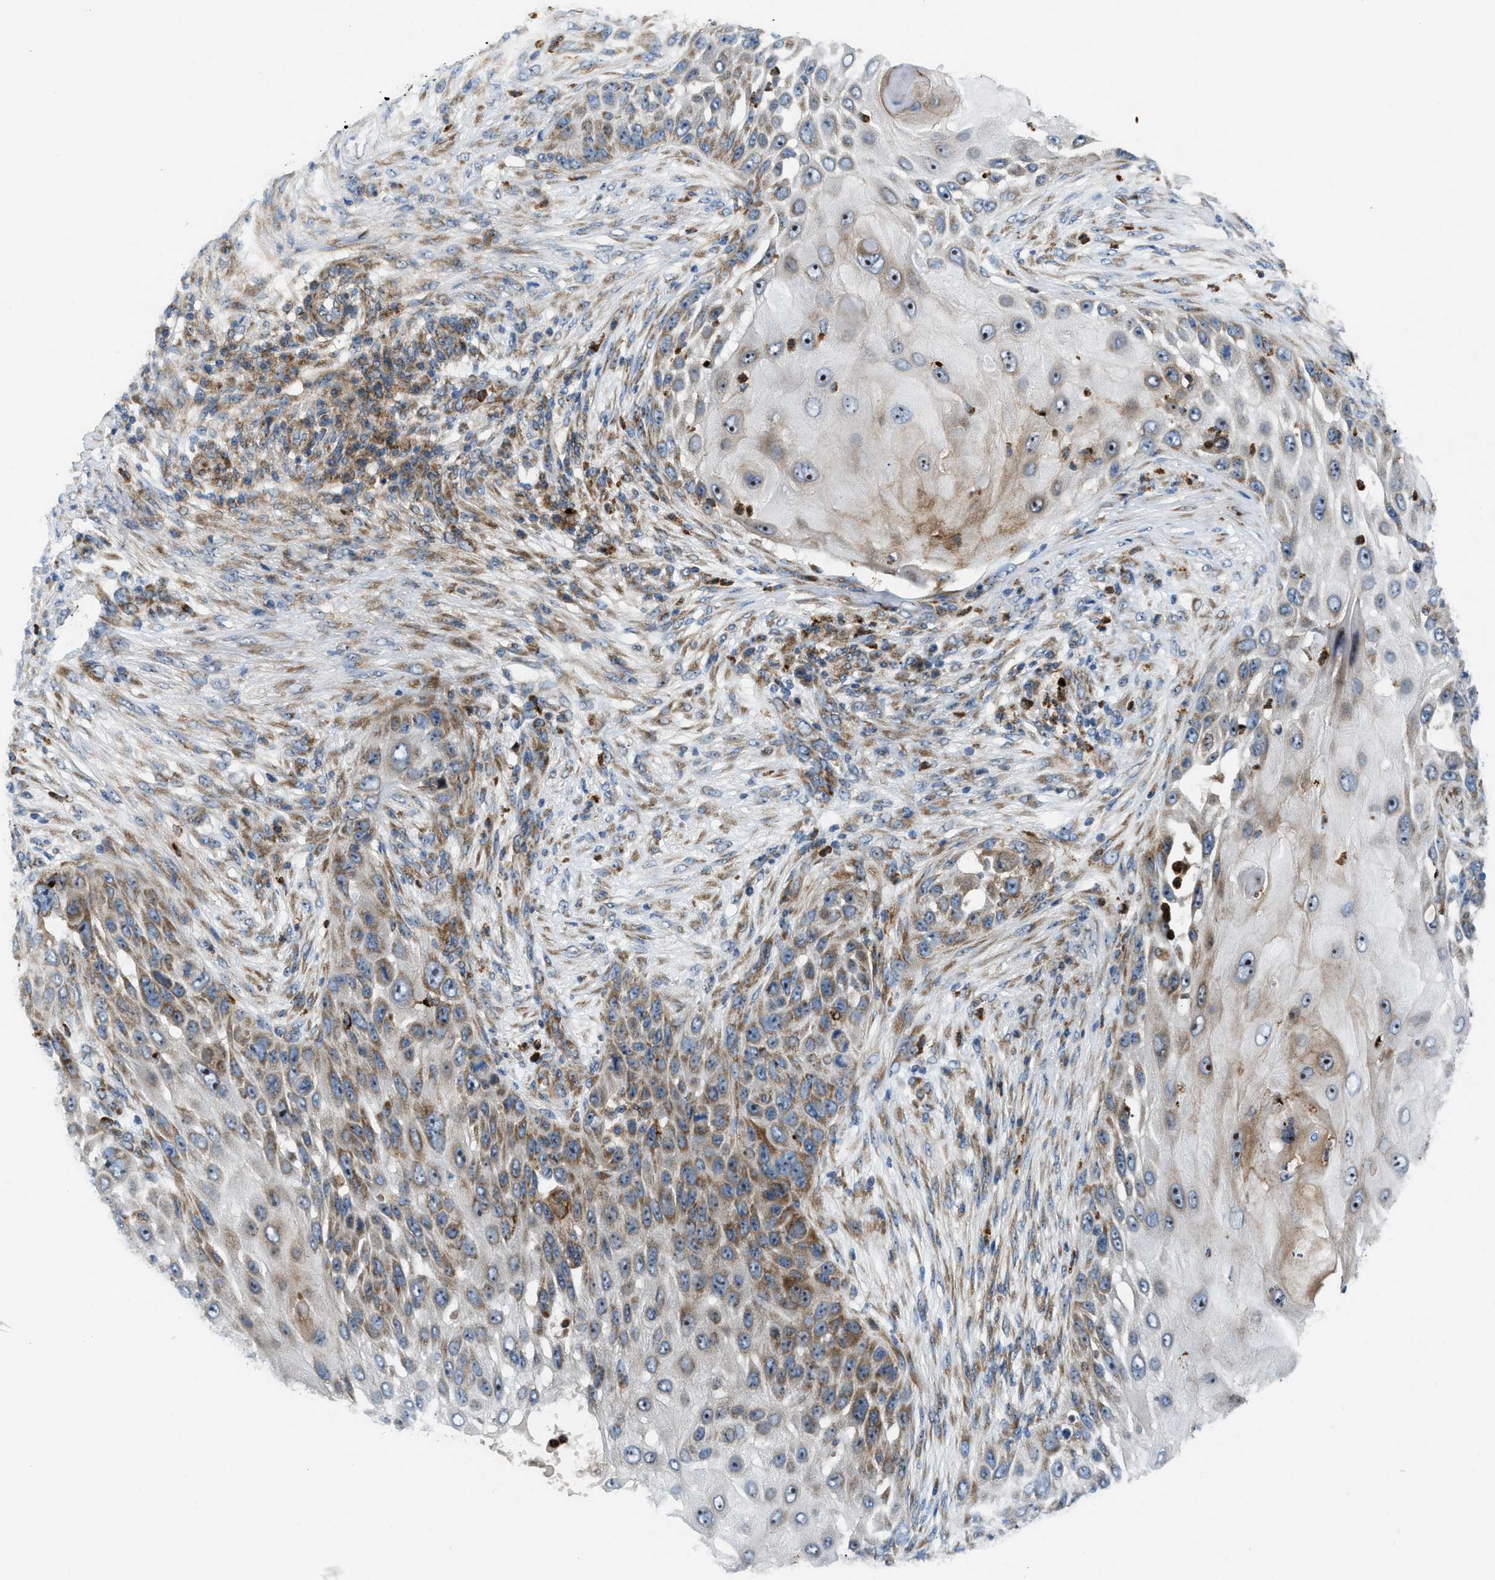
{"staining": {"intensity": "moderate", "quantity": ">75%", "location": "cytoplasmic/membranous,nuclear"}, "tissue": "skin cancer", "cell_type": "Tumor cells", "image_type": "cancer", "snomed": [{"axis": "morphology", "description": "Squamous cell carcinoma, NOS"}, {"axis": "topography", "description": "Skin"}], "caption": "A histopathology image showing moderate cytoplasmic/membranous and nuclear expression in approximately >75% of tumor cells in skin squamous cell carcinoma, as visualized by brown immunohistochemical staining.", "gene": "TPH1", "patient": {"sex": "female", "age": 44}}